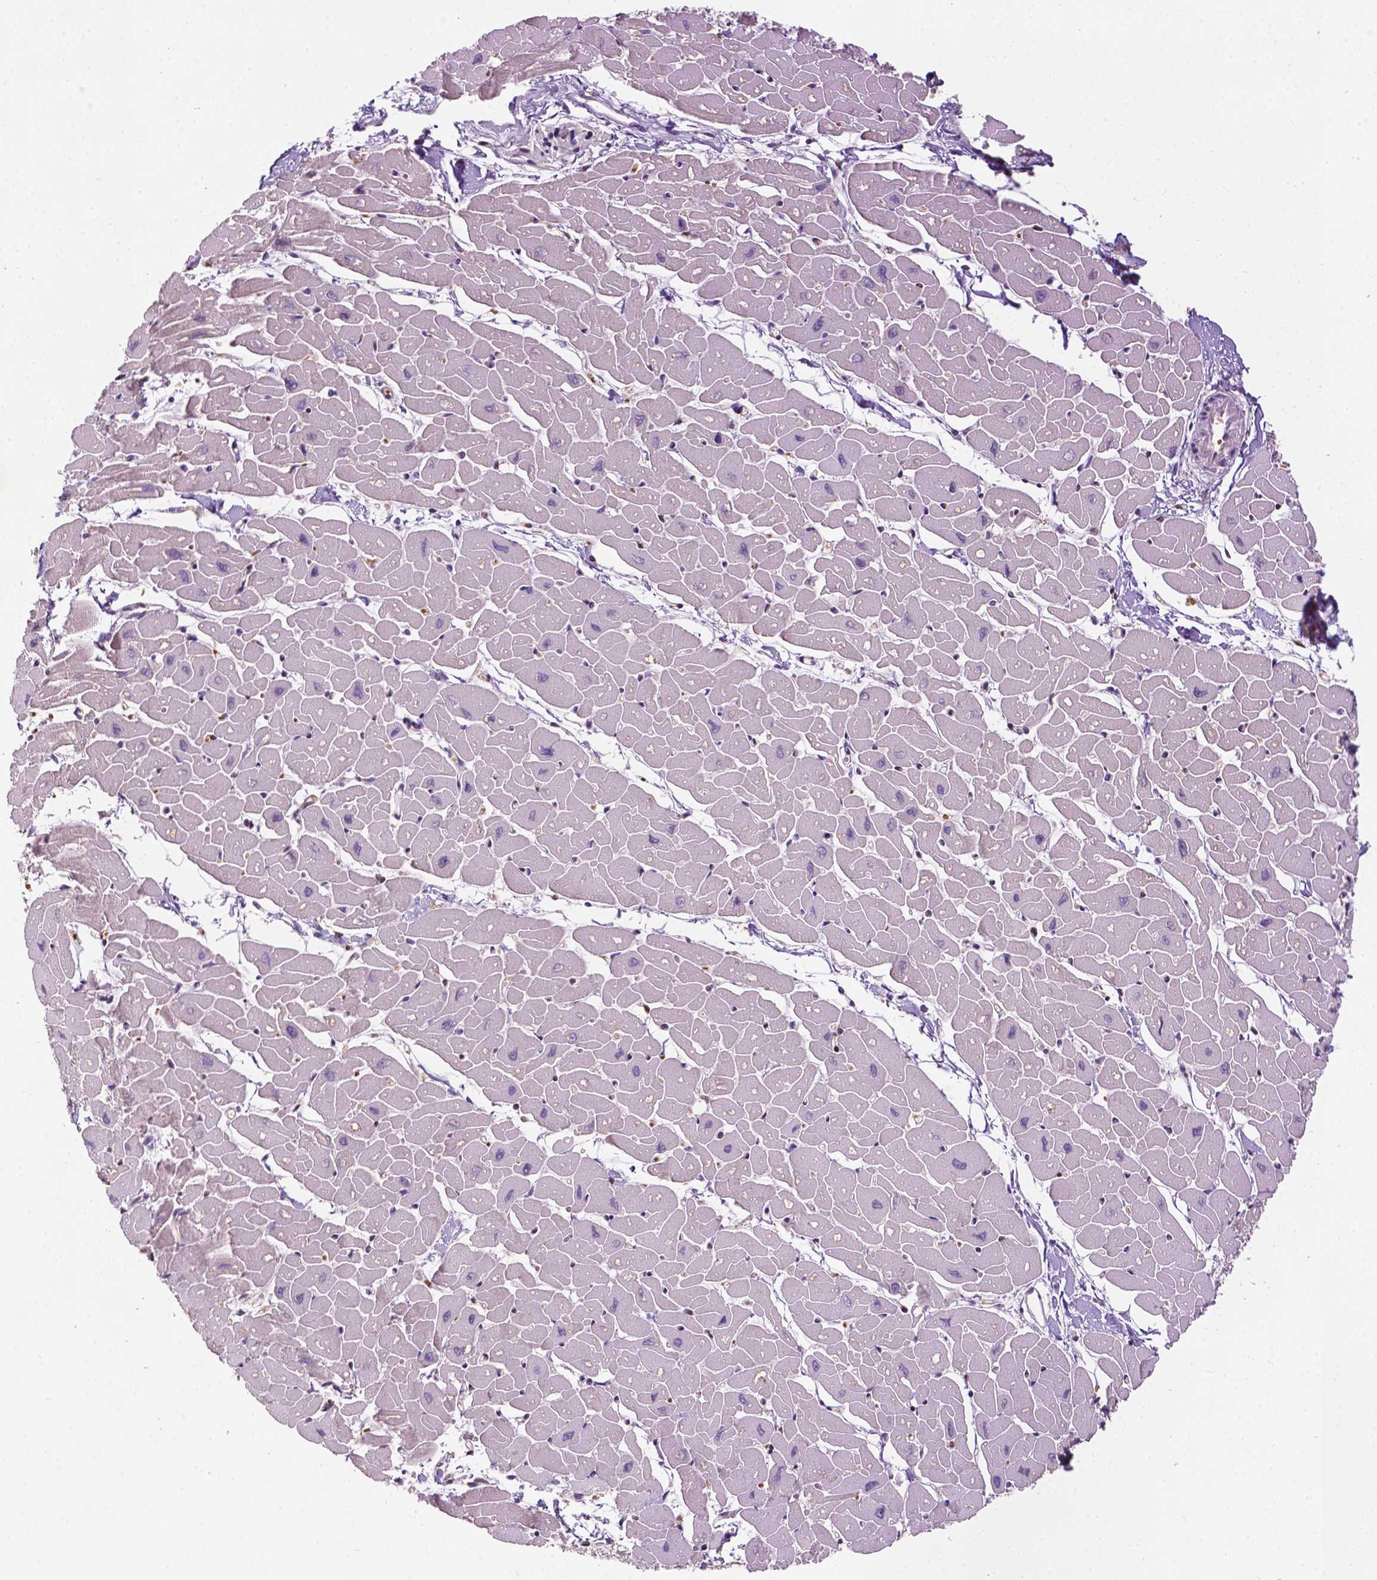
{"staining": {"intensity": "negative", "quantity": "none", "location": "none"}, "tissue": "heart muscle", "cell_type": "Cardiomyocytes", "image_type": "normal", "snomed": [{"axis": "morphology", "description": "Normal tissue, NOS"}, {"axis": "topography", "description": "Heart"}], "caption": "A high-resolution image shows immunohistochemistry staining of normal heart muscle, which demonstrates no significant expression in cardiomyocytes. The staining was performed using DAB (3,3'-diaminobenzidine) to visualize the protein expression in brown, while the nuclei were stained in blue with hematoxylin (Magnification: 20x).", "gene": "ZNF41", "patient": {"sex": "male", "age": 57}}